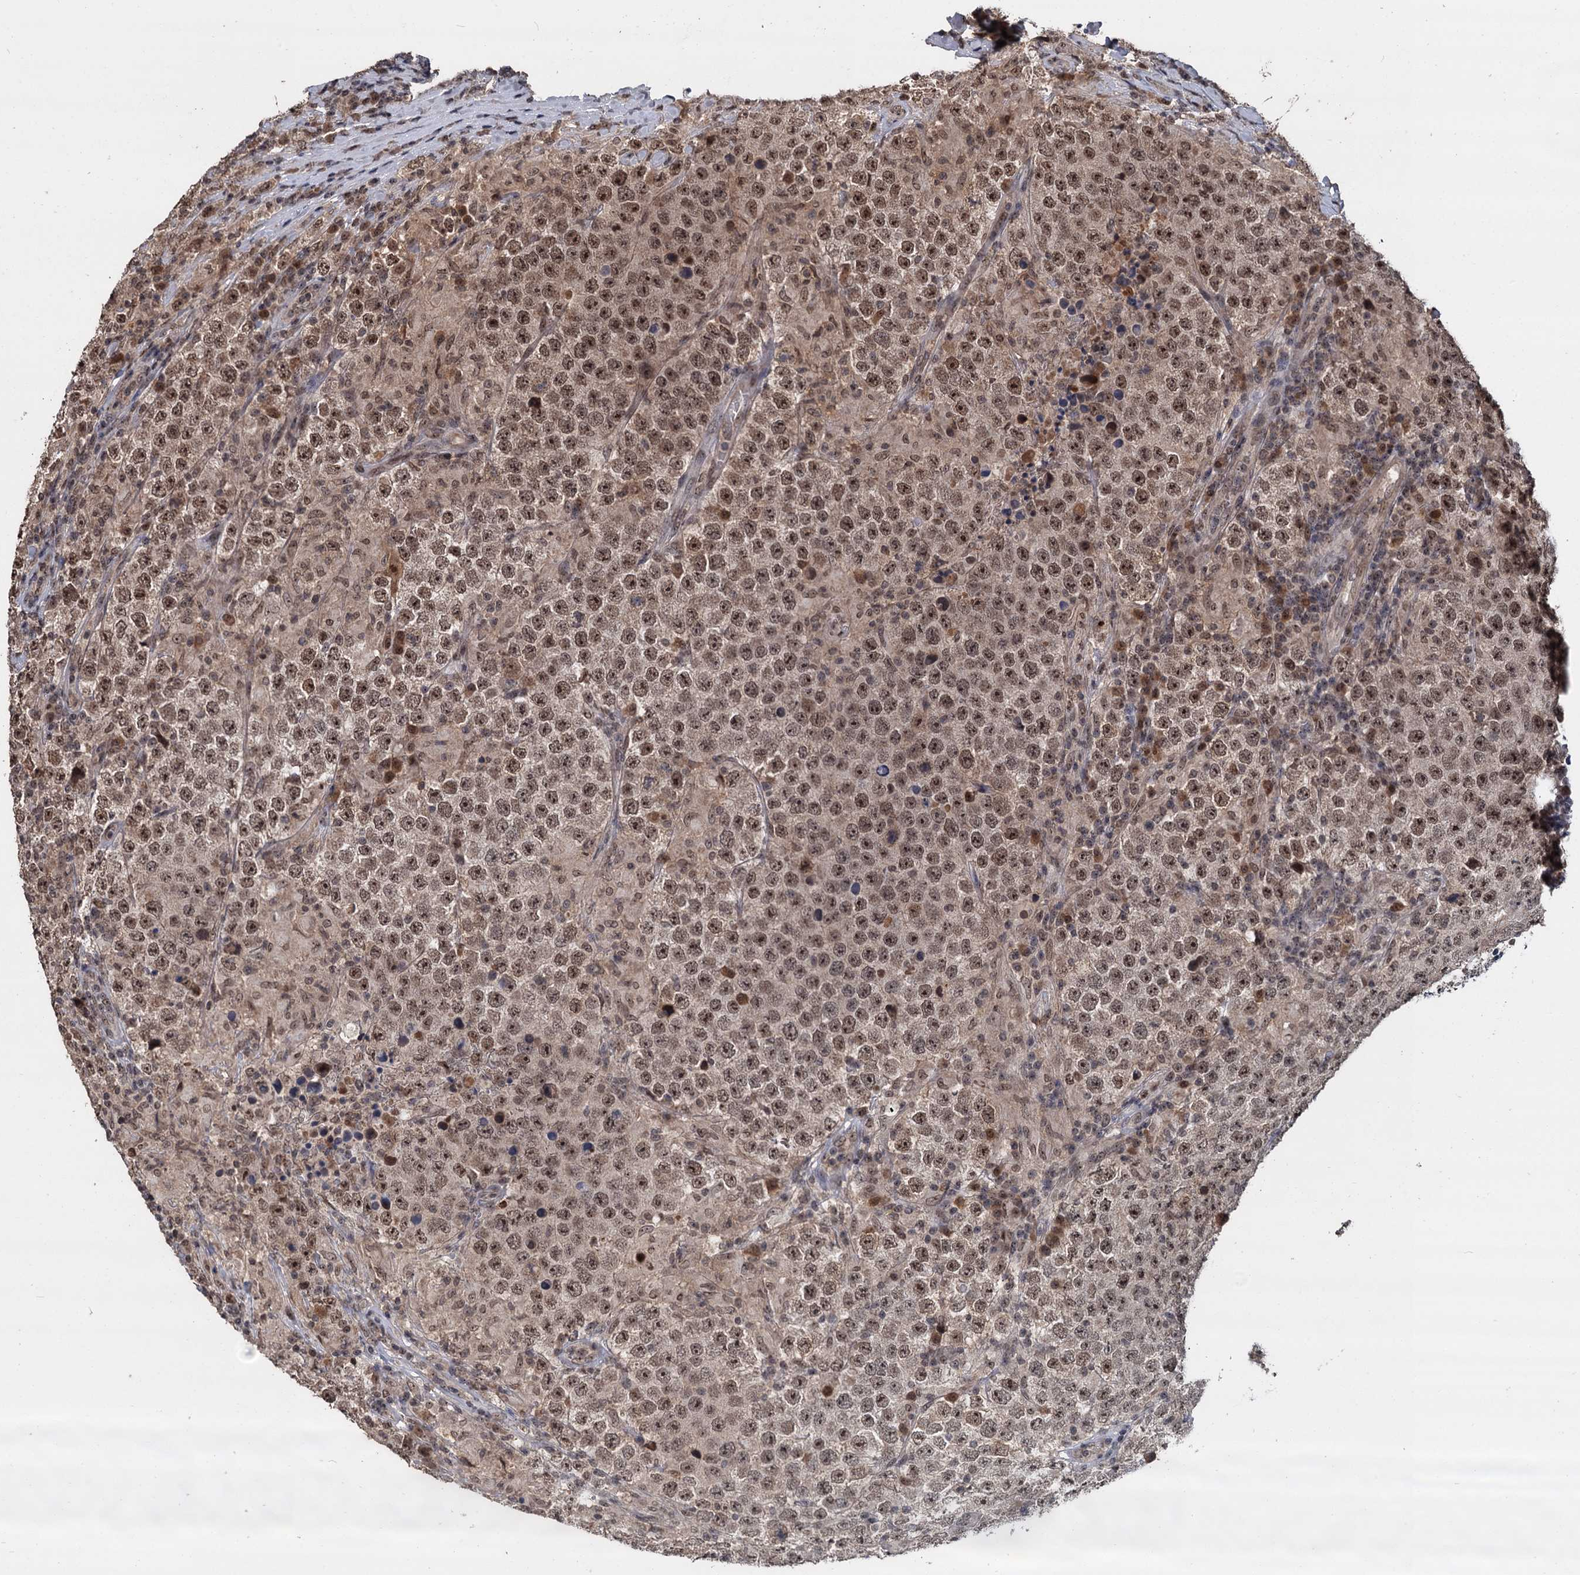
{"staining": {"intensity": "weak", "quantity": ">75%", "location": "nuclear"}, "tissue": "testis cancer", "cell_type": "Tumor cells", "image_type": "cancer", "snomed": [{"axis": "morphology", "description": "Normal tissue, NOS"}, {"axis": "morphology", "description": "Urothelial carcinoma, High grade"}, {"axis": "morphology", "description": "Seminoma, NOS"}, {"axis": "morphology", "description": "Carcinoma, Embryonal, NOS"}, {"axis": "topography", "description": "Urinary bladder"}, {"axis": "topography", "description": "Testis"}], "caption": "Tumor cells reveal low levels of weak nuclear positivity in about >75% of cells in human testis cancer. The staining is performed using DAB brown chromogen to label protein expression. The nuclei are counter-stained blue using hematoxylin.", "gene": "FAM216B", "patient": {"sex": "male", "age": 41}}